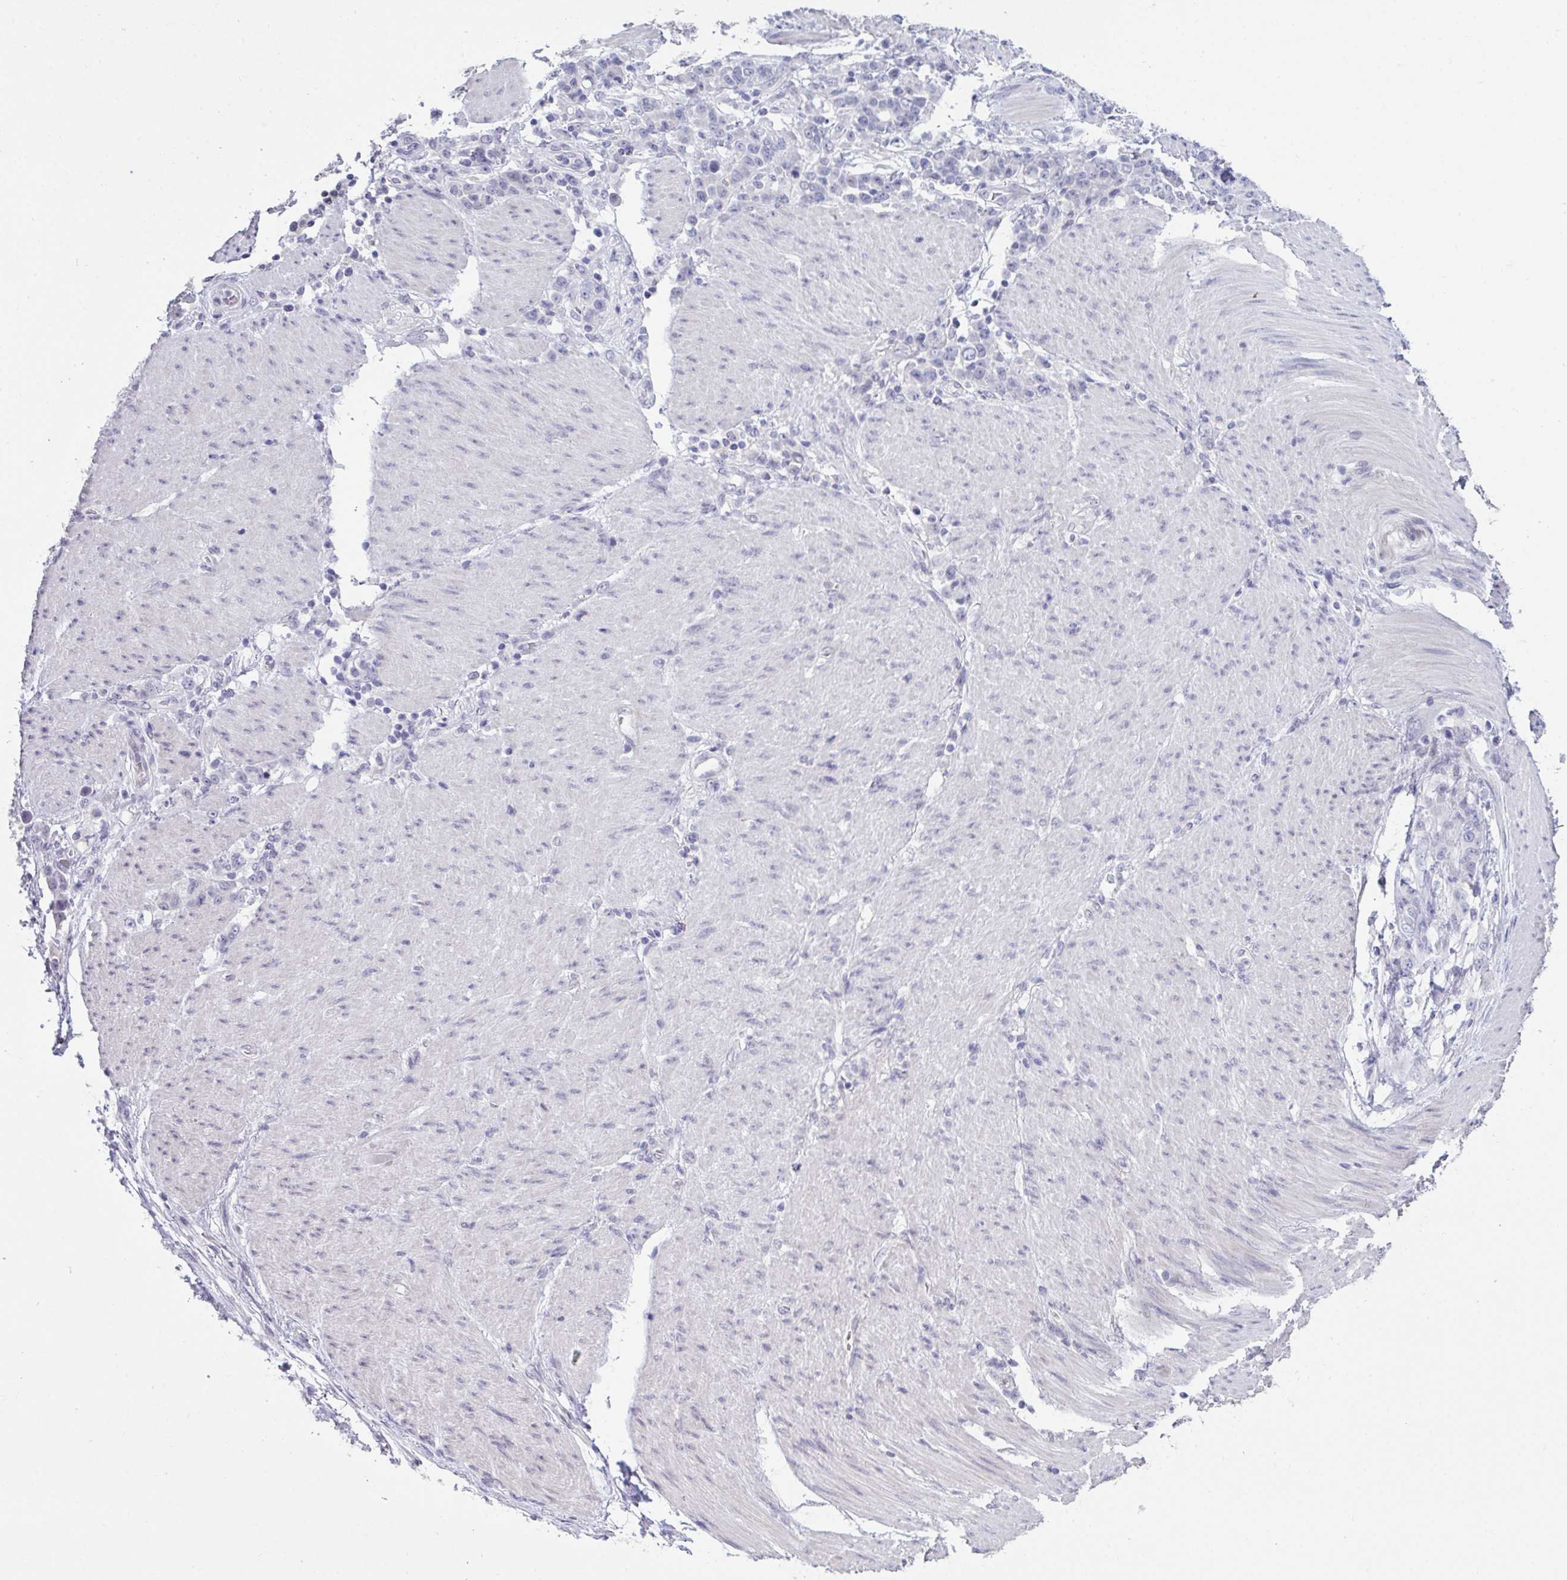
{"staining": {"intensity": "negative", "quantity": "none", "location": "none"}, "tissue": "stomach cancer", "cell_type": "Tumor cells", "image_type": "cancer", "snomed": [{"axis": "morphology", "description": "Adenocarcinoma, NOS"}, {"axis": "topography", "description": "Stomach"}], "caption": "High magnification brightfield microscopy of stomach adenocarcinoma stained with DAB (3,3'-diaminobenzidine) (brown) and counterstained with hematoxylin (blue): tumor cells show no significant staining.", "gene": "ATP6V0D2", "patient": {"sex": "female", "age": 79}}